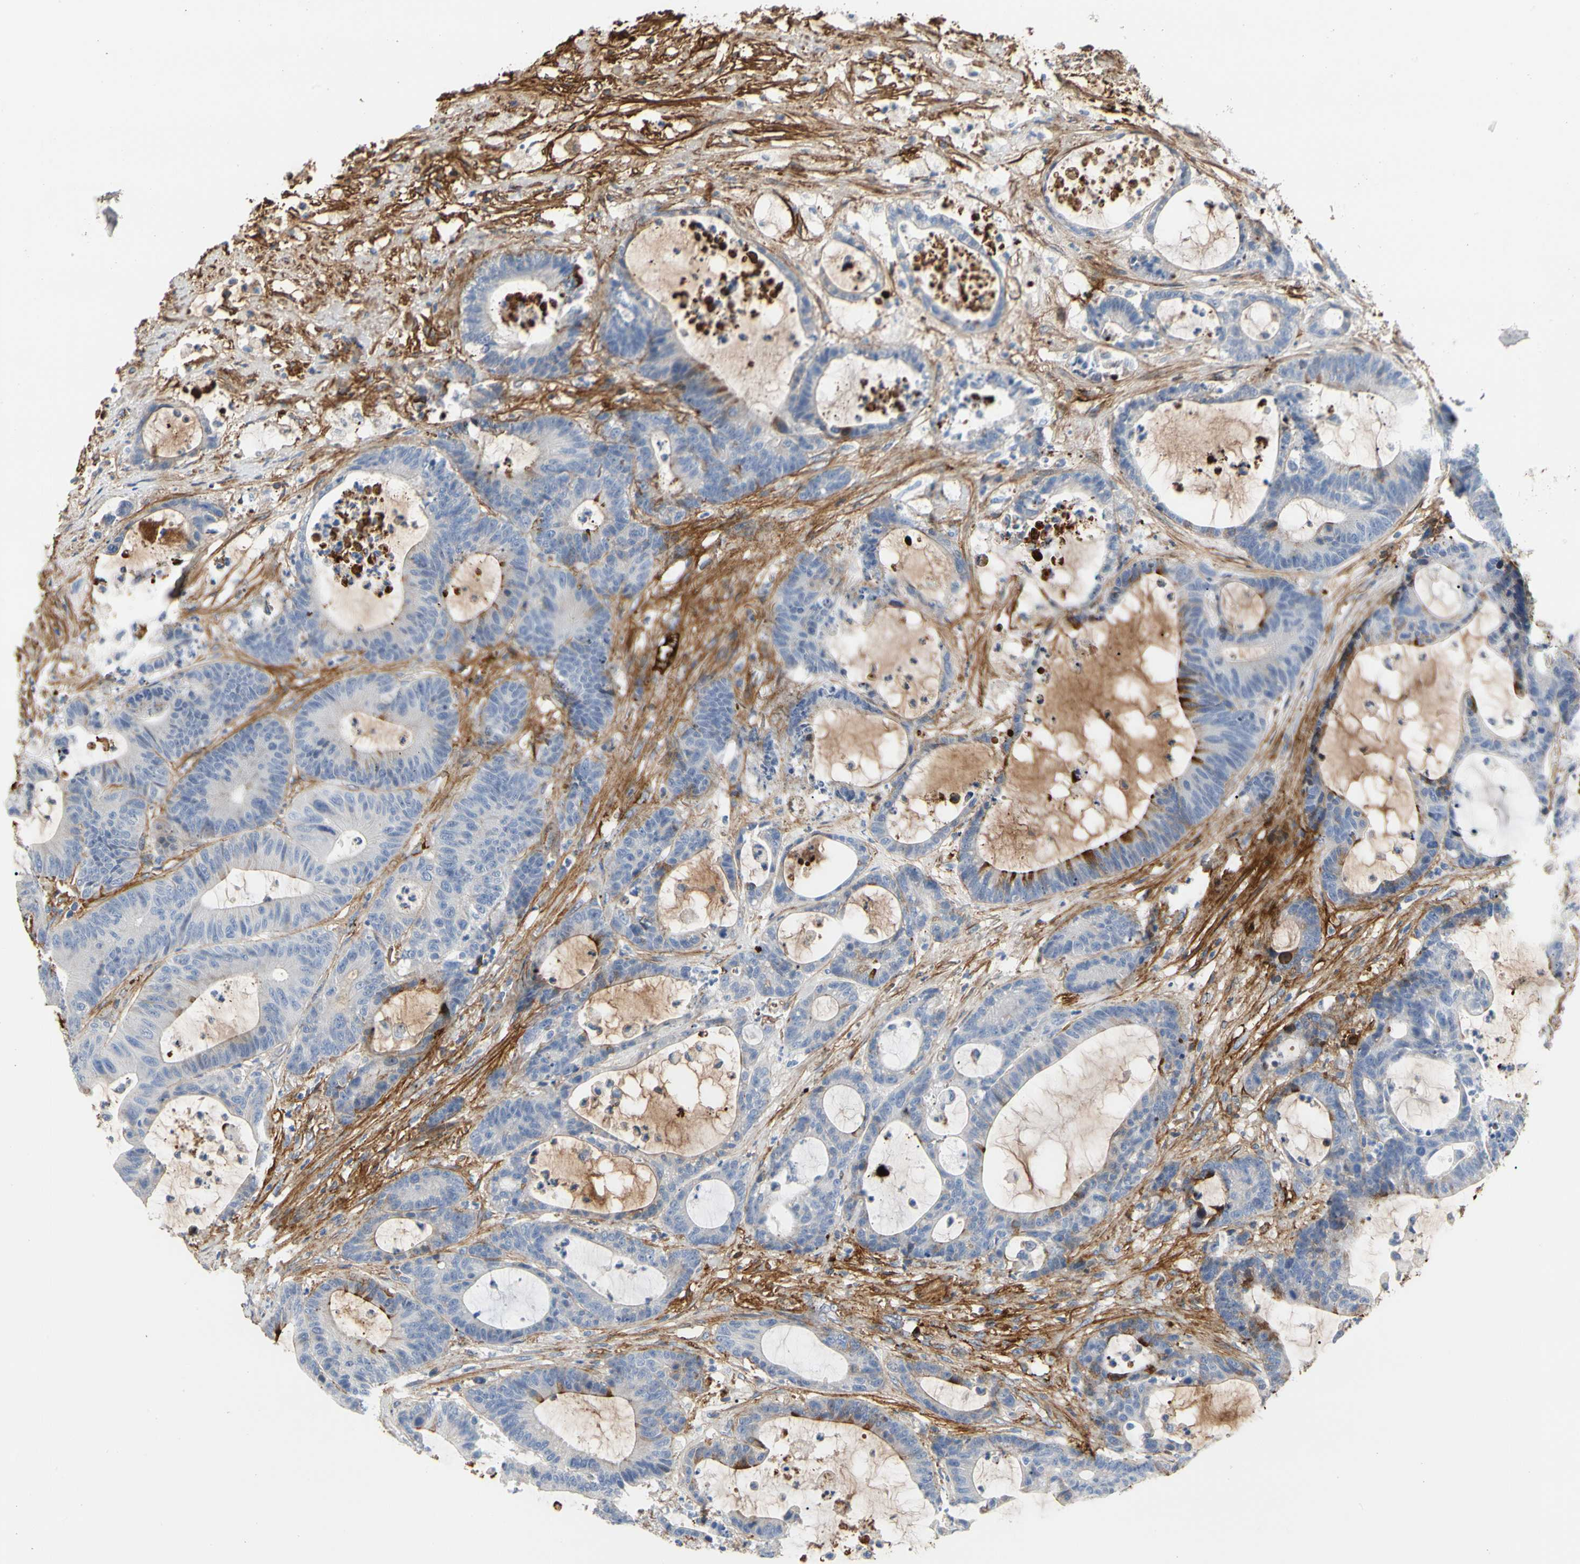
{"staining": {"intensity": "negative", "quantity": "none", "location": "none"}, "tissue": "colorectal cancer", "cell_type": "Tumor cells", "image_type": "cancer", "snomed": [{"axis": "morphology", "description": "Adenocarcinoma, NOS"}, {"axis": "topography", "description": "Colon"}], "caption": "An immunohistochemistry micrograph of adenocarcinoma (colorectal) is shown. There is no staining in tumor cells of adenocarcinoma (colorectal).", "gene": "FGB", "patient": {"sex": "female", "age": 84}}